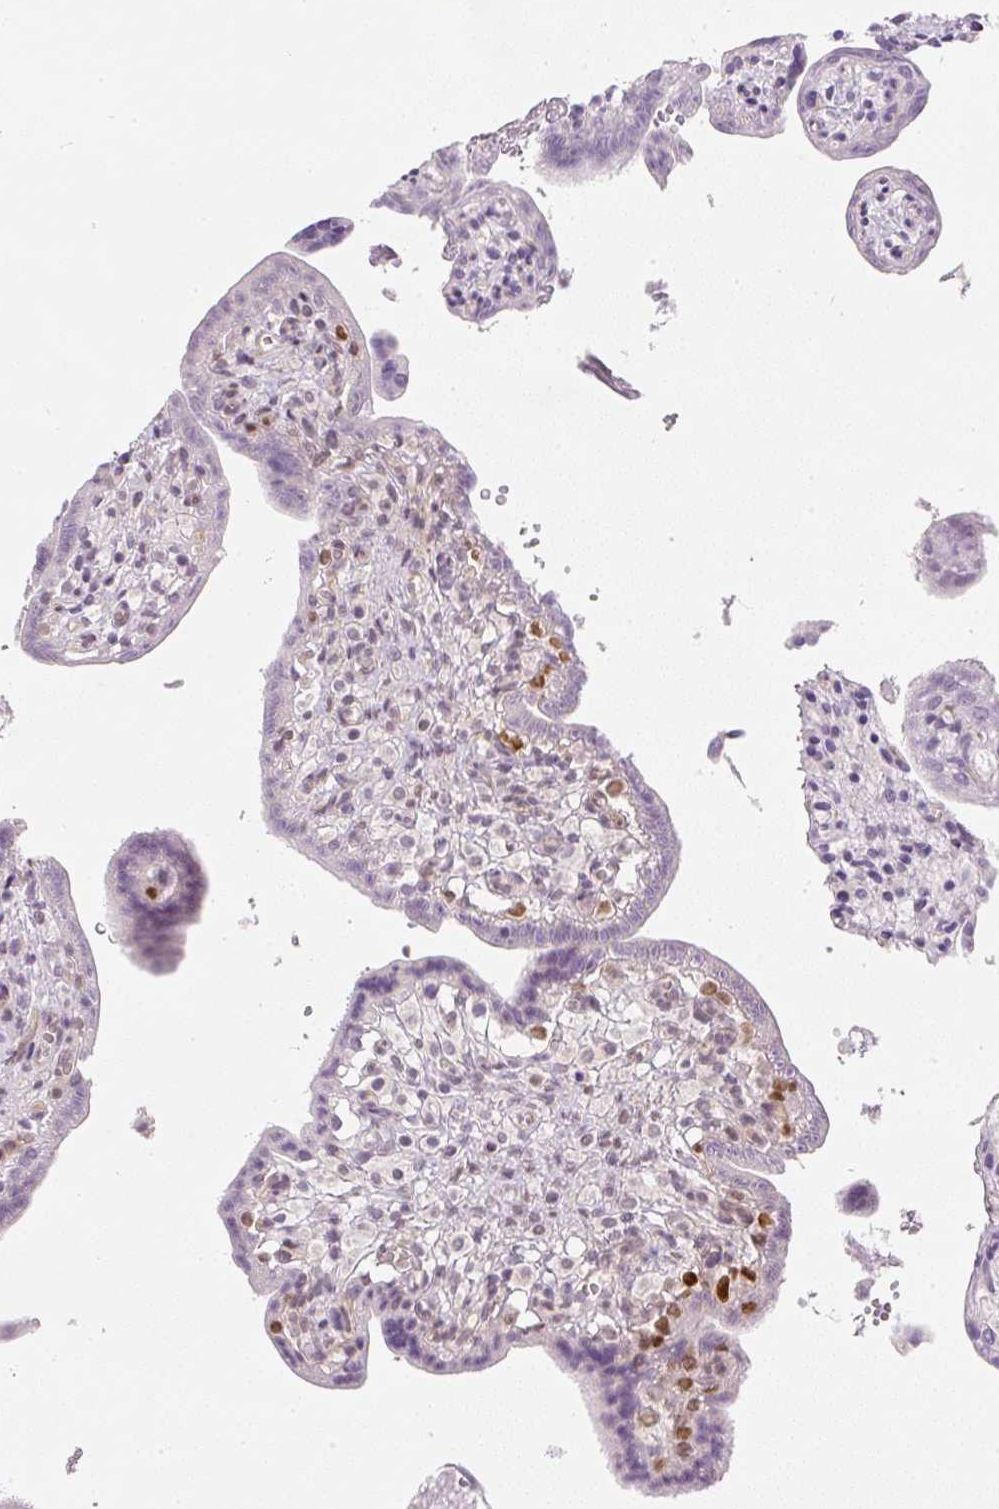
{"staining": {"intensity": "moderate", "quantity": "25%-75%", "location": "nuclear"}, "tissue": "placenta", "cell_type": "Trophoblastic cells", "image_type": "normal", "snomed": [{"axis": "morphology", "description": "Normal tissue, NOS"}, {"axis": "topography", "description": "Placenta"}], "caption": "This histopathology image displays immunohistochemistry staining of unremarkable human placenta, with medium moderate nuclear staining in about 25%-75% of trophoblastic cells.", "gene": "DPPA4", "patient": {"sex": "female", "age": 37}}